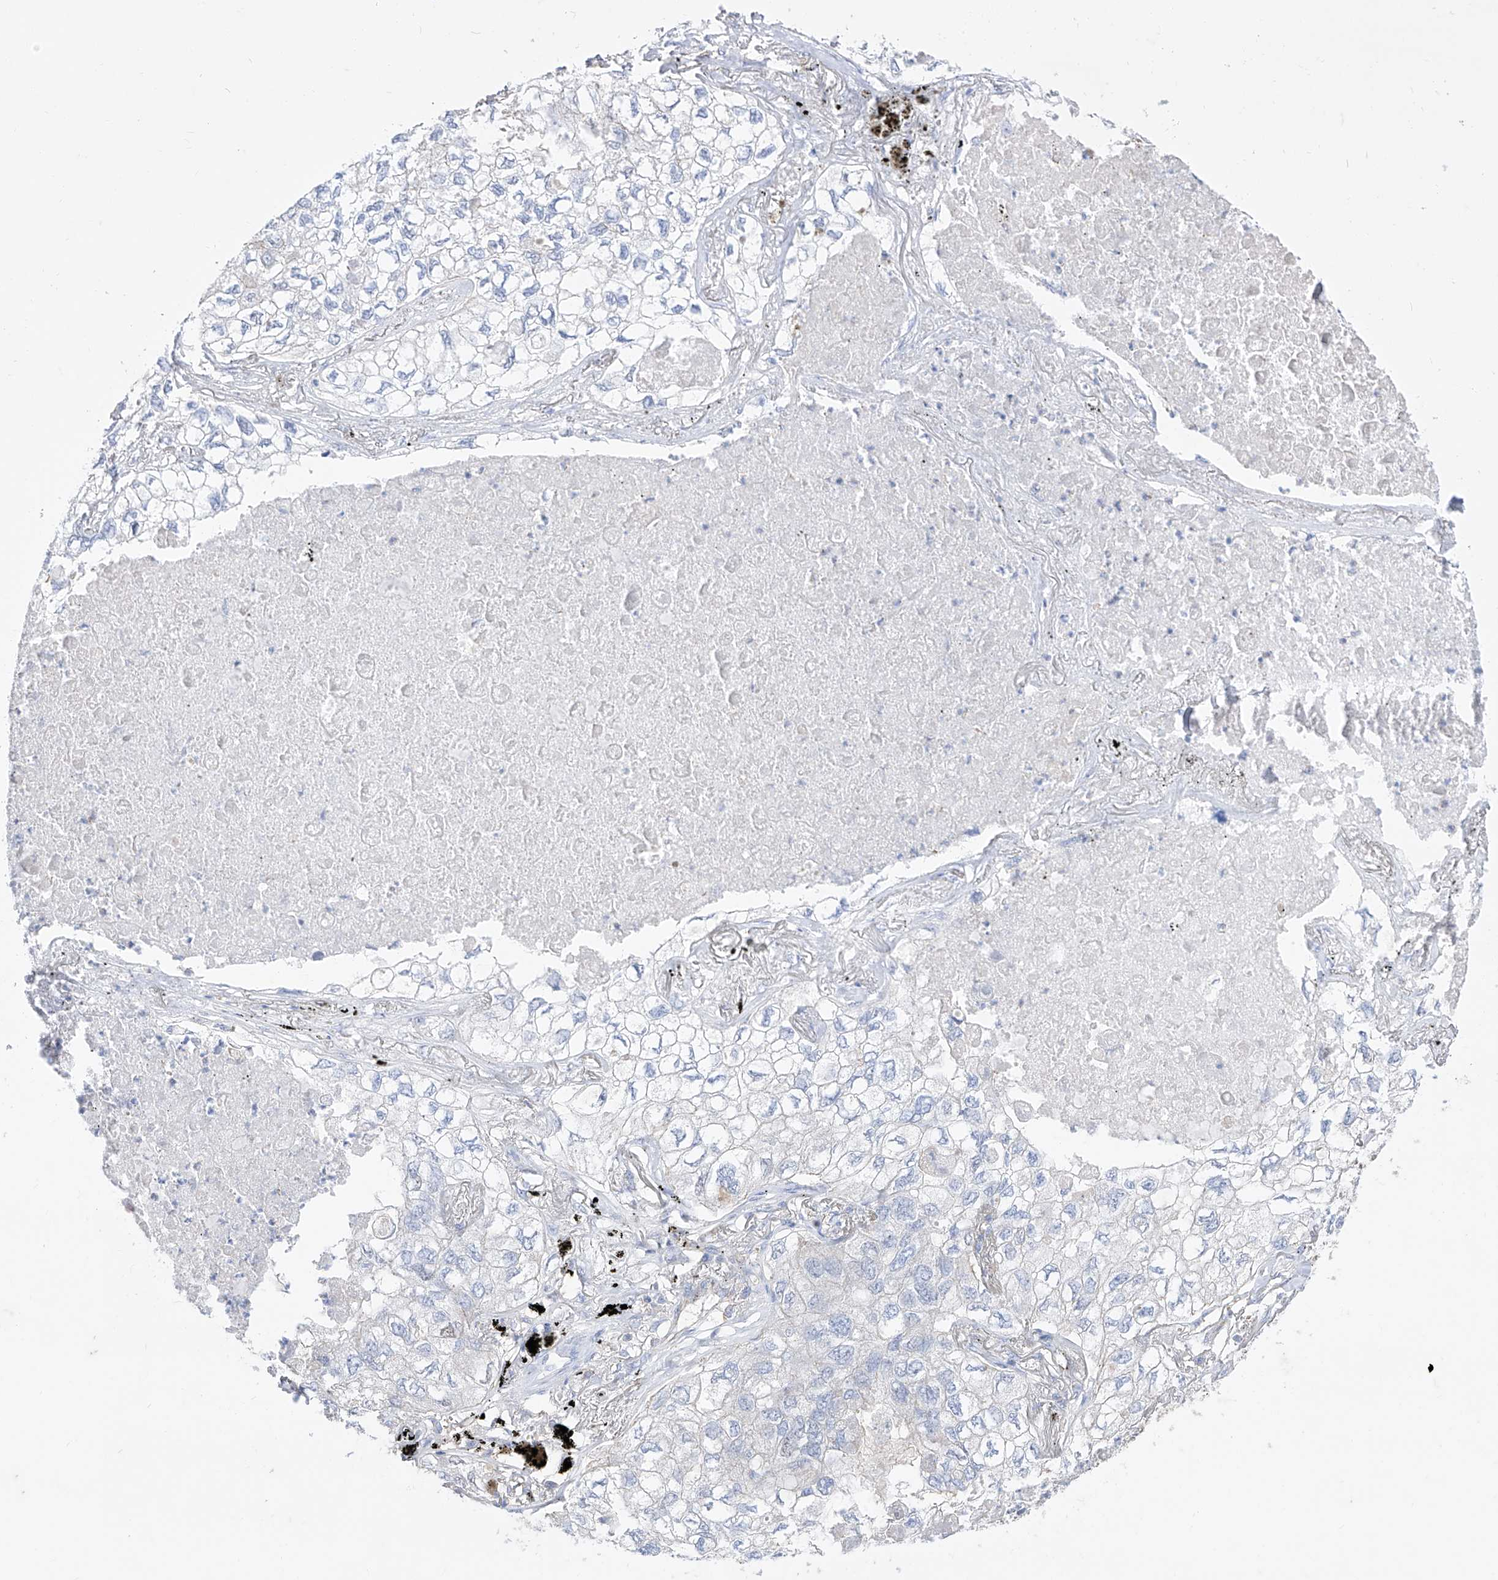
{"staining": {"intensity": "negative", "quantity": "none", "location": "none"}, "tissue": "lung cancer", "cell_type": "Tumor cells", "image_type": "cancer", "snomed": [{"axis": "morphology", "description": "Adenocarcinoma, NOS"}, {"axis": "topography", "description": "Lung"}], "caption": "There is no significant expression in tumor cells of adenocarcinoma (lung).", "gene": "C1orf74", "patient": {"sex": "male", "age": 65}}